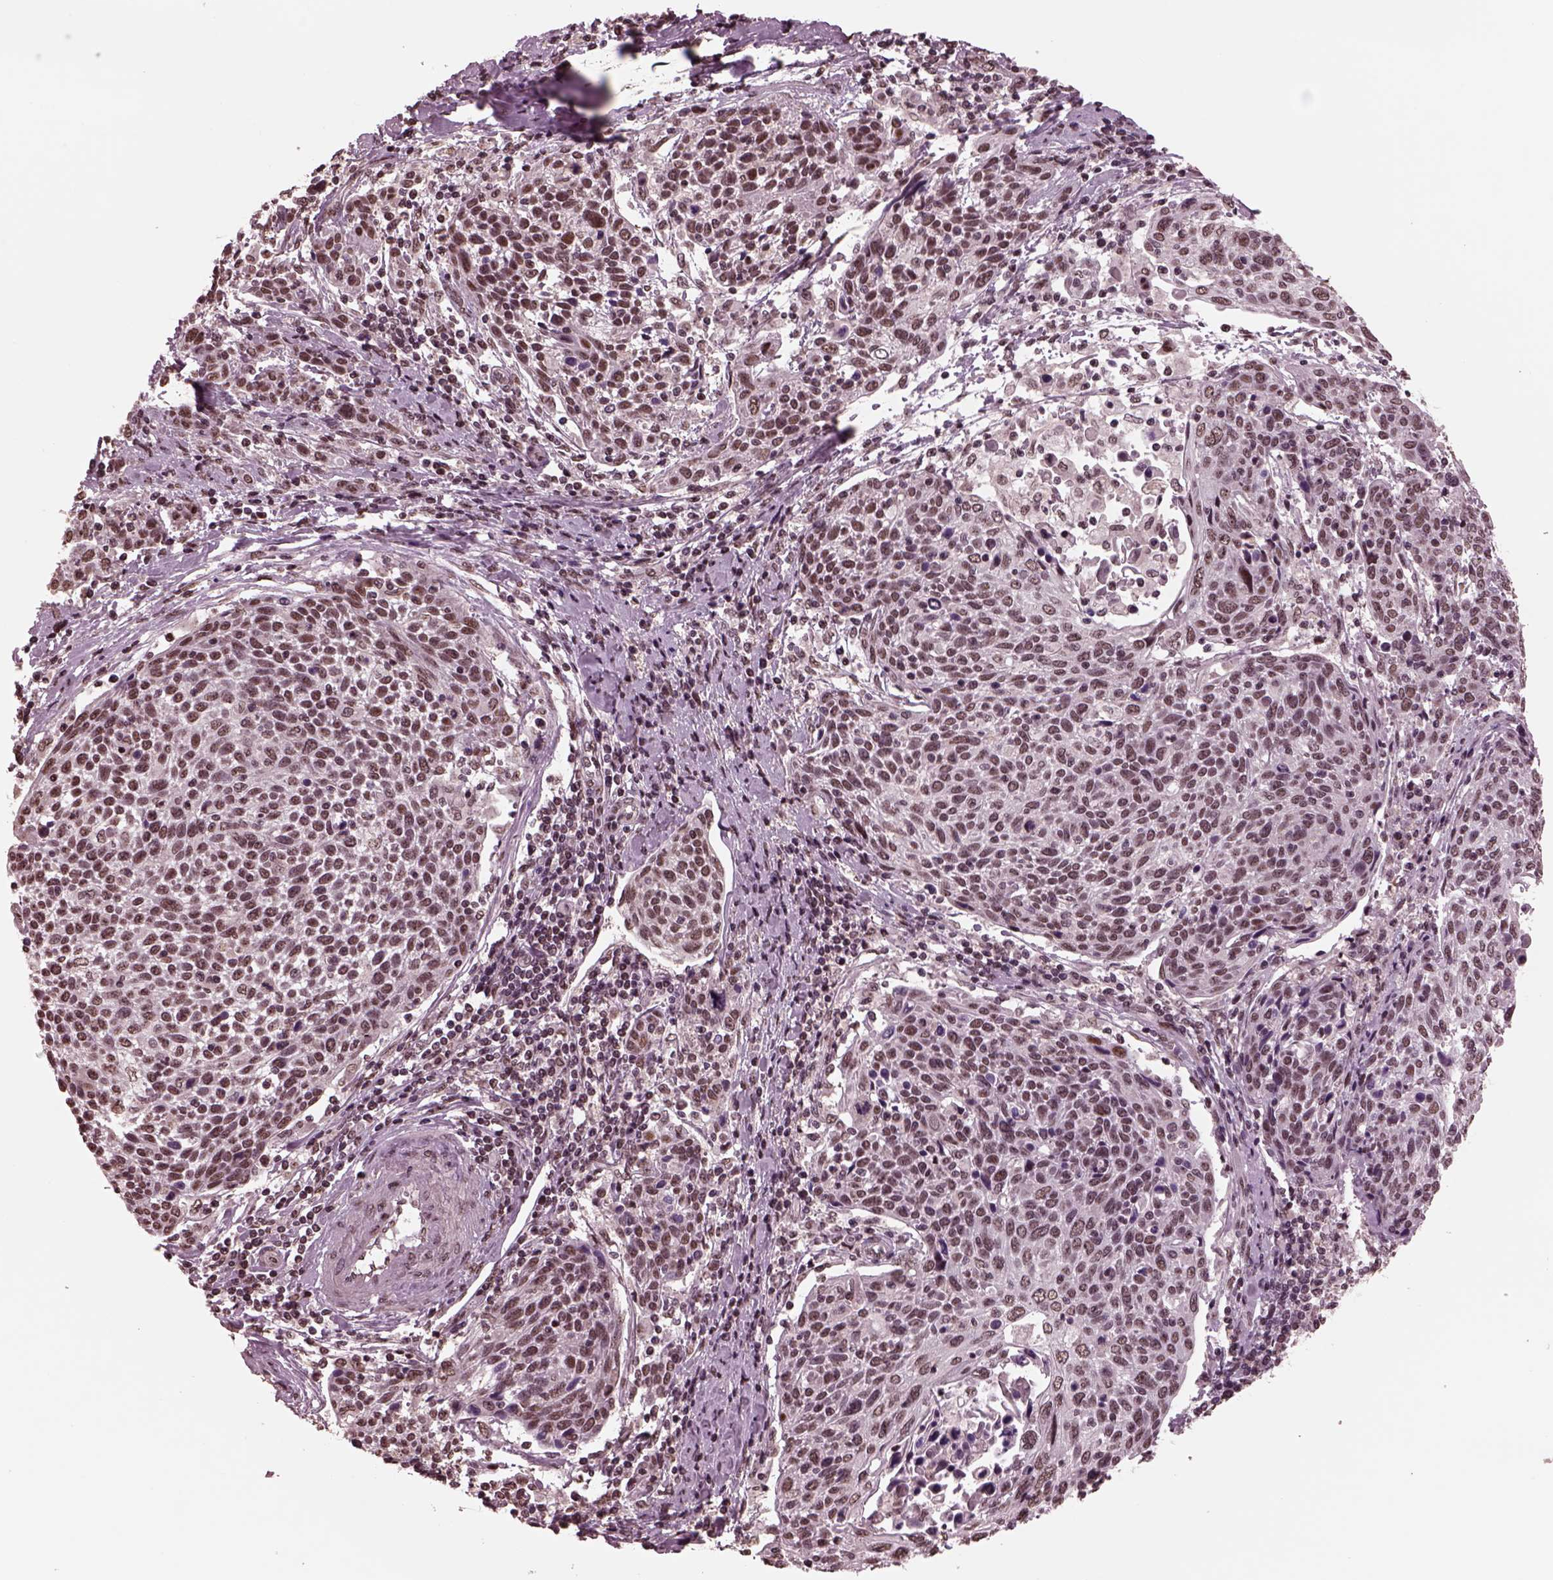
{"staining": {"intensity": "moderate", "quantity": "25%-75%", "location": "nuclear"}, "tissue": "cervical cancer", "cell_type": "Tumor cells", "image_type": "cancer", "snomed": [{"axis": "morphology", "description": "Squamous cell carcinoma, NOS"}, {"axis": "topography", "description": "Cervix"}], "caption": "There is medium levels of moderate nuclear expression in tumor cells of cervical cancer (squamous cell carcinoma), as demonstrated by immunohistochemical staining (brown color).", "gene": "NAP1L5", "patient": {"sex": "female", "age": 61}}